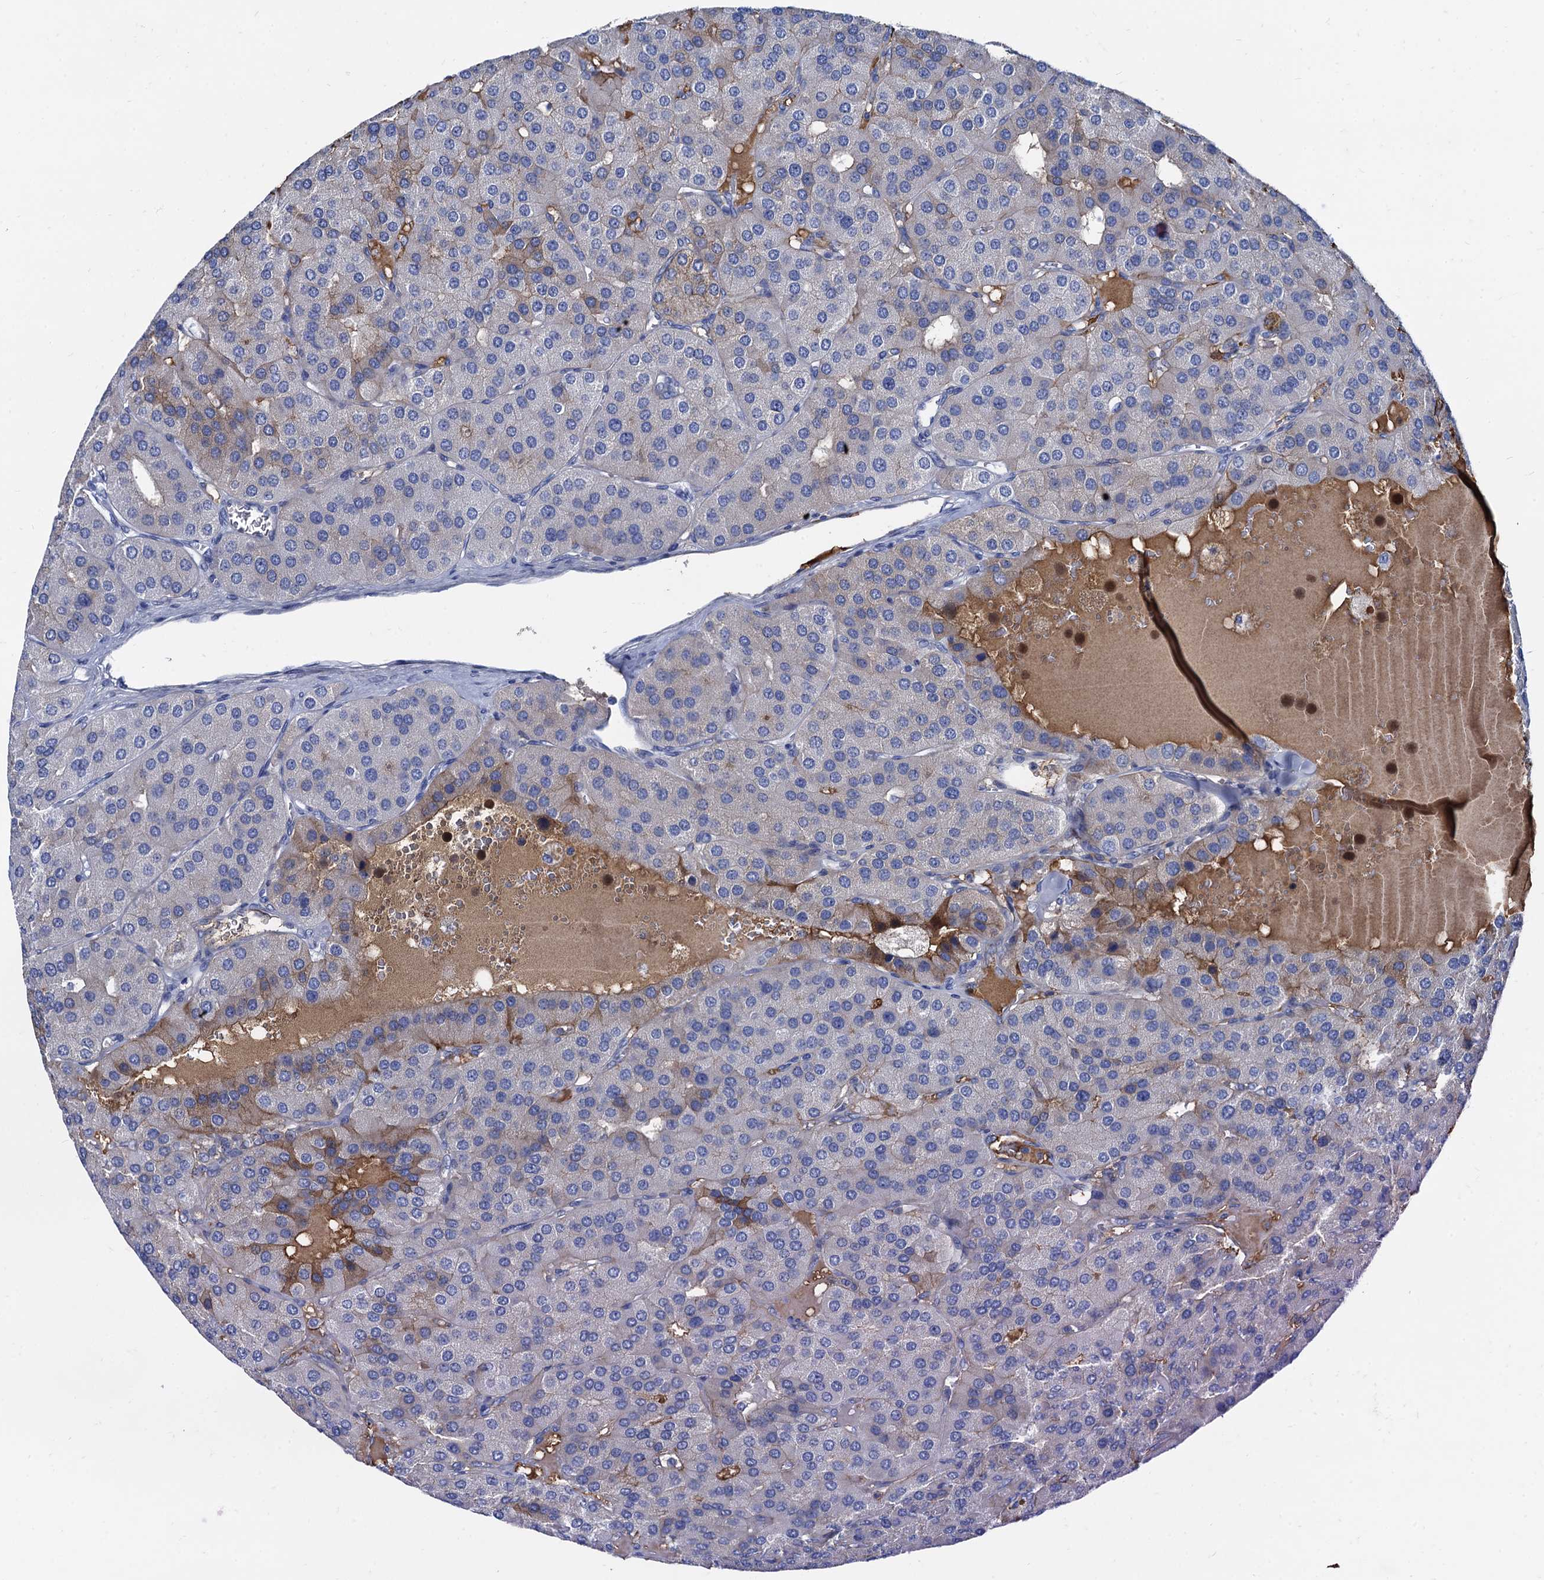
{"staining": {"intensity": "negative", "quantity": "none", "location": "none"}, "tissue": "parathyroid gland", "cell_type": "Glandular cells", "image_type": "normal", "snomed": [{"axis": "morphology", "description": "Normal tissue, NOS"}, {"axis": "morphology", "description": "Adenoma, NOS"}, {"axis": "topography", "description": "Parathyroid gland"}], "caption": "Immunohistochemical staining of benign human parathyroid gland exhibits no significant expression in glandular cells. (DAB (3,3'-diaminobenzidine) immunohistochemistry with hematoxylin counter stain).", "gene": "TMEM72", "patient": {"sex": "female", "age": 86}}